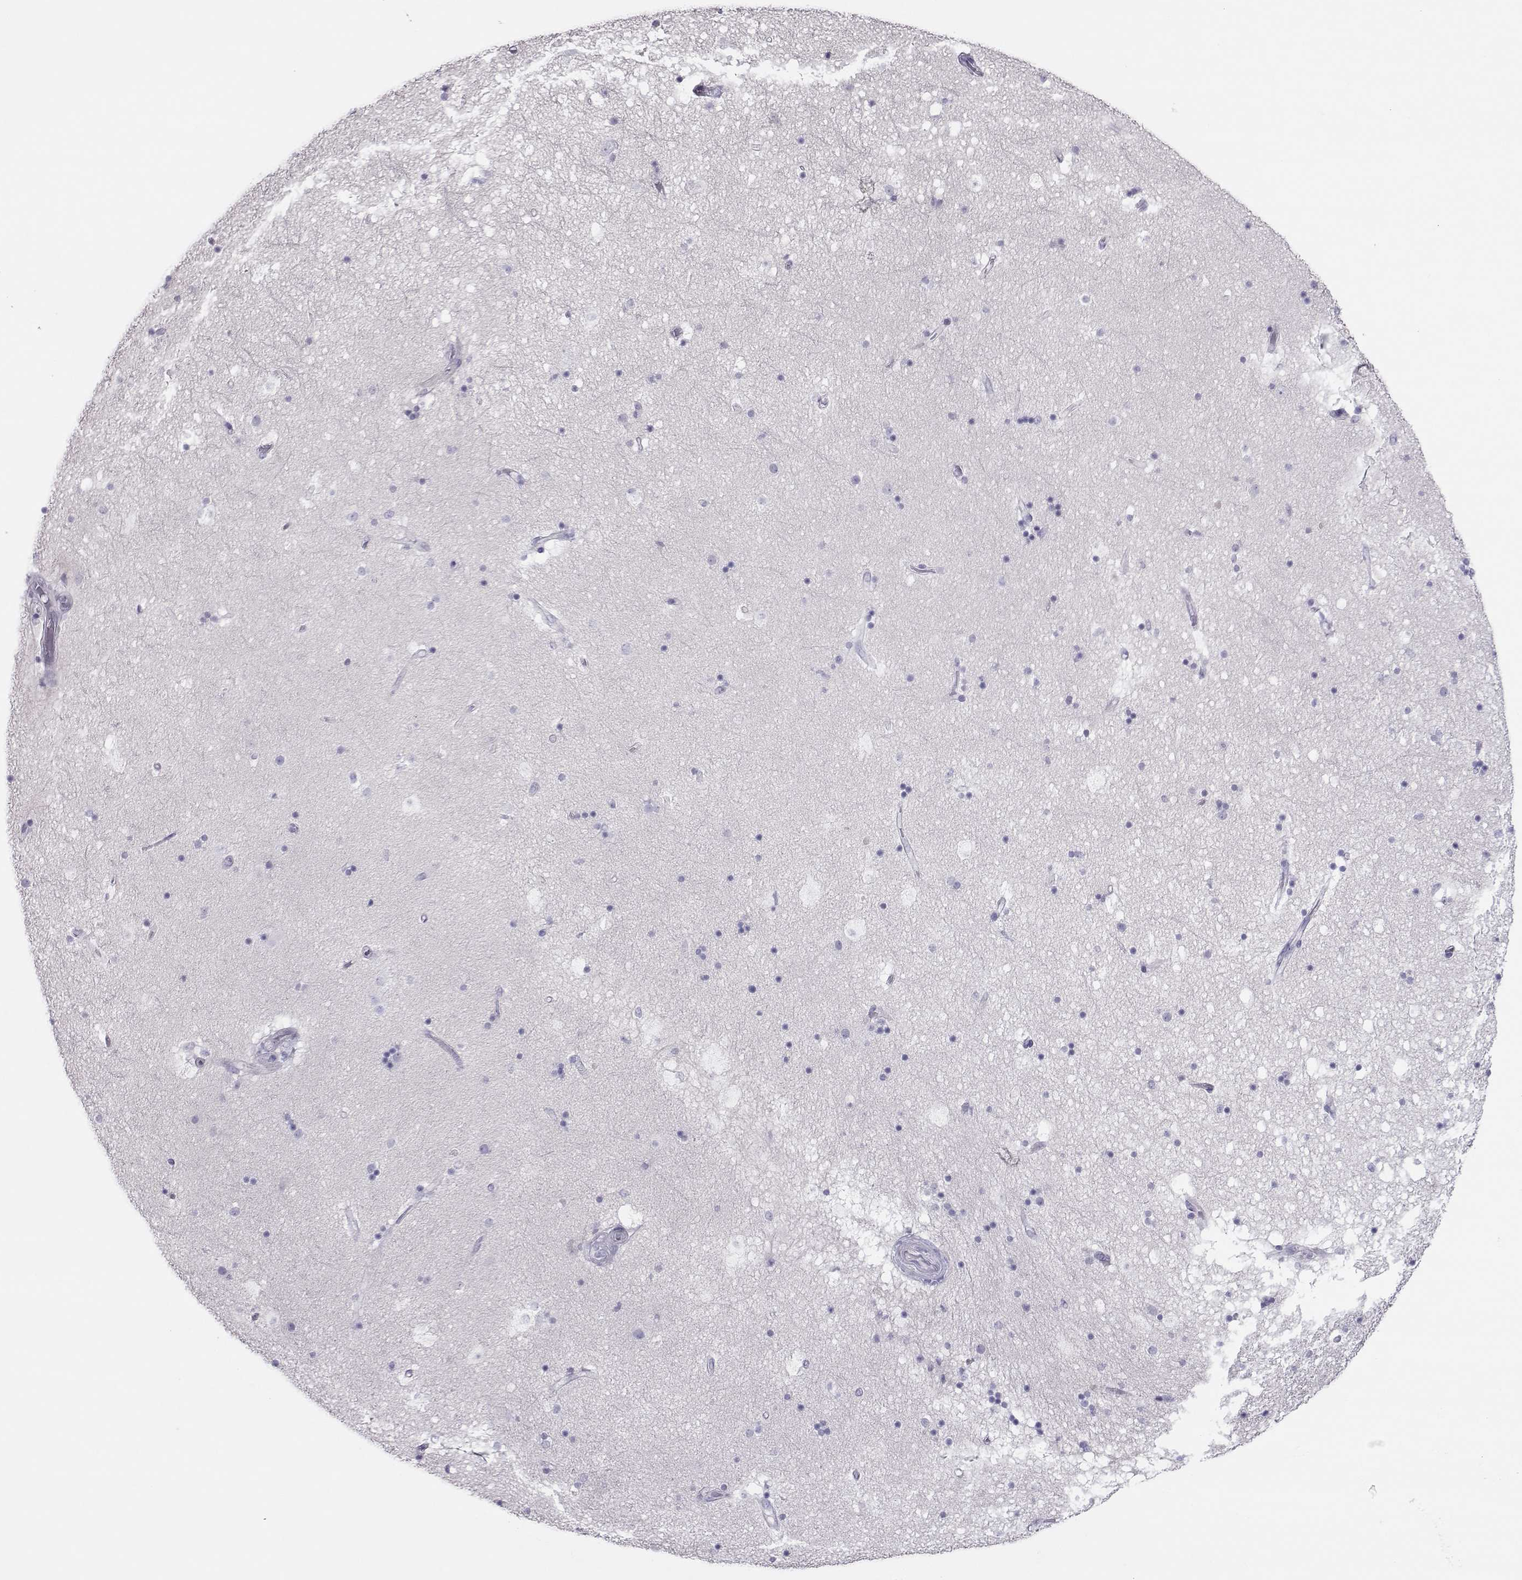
{"staining": {"intensity": "negative", "quantity": "none", "location": "none"}, "tissue": "hippocampus", "cell_type": "Glial cells", "image_type": "normal", "snomed": [{"axis": "morphology", "description": "Normal tissue, NOS"}, {"axis": "topography", "description": "Hippocampus"}], "caption": "Immunohistochemistry (IHC) of benign human hippocampus displays no positivity in glial cells.", "gene": "TRPM7", "patient": {"sex": "male", "age": 51}}